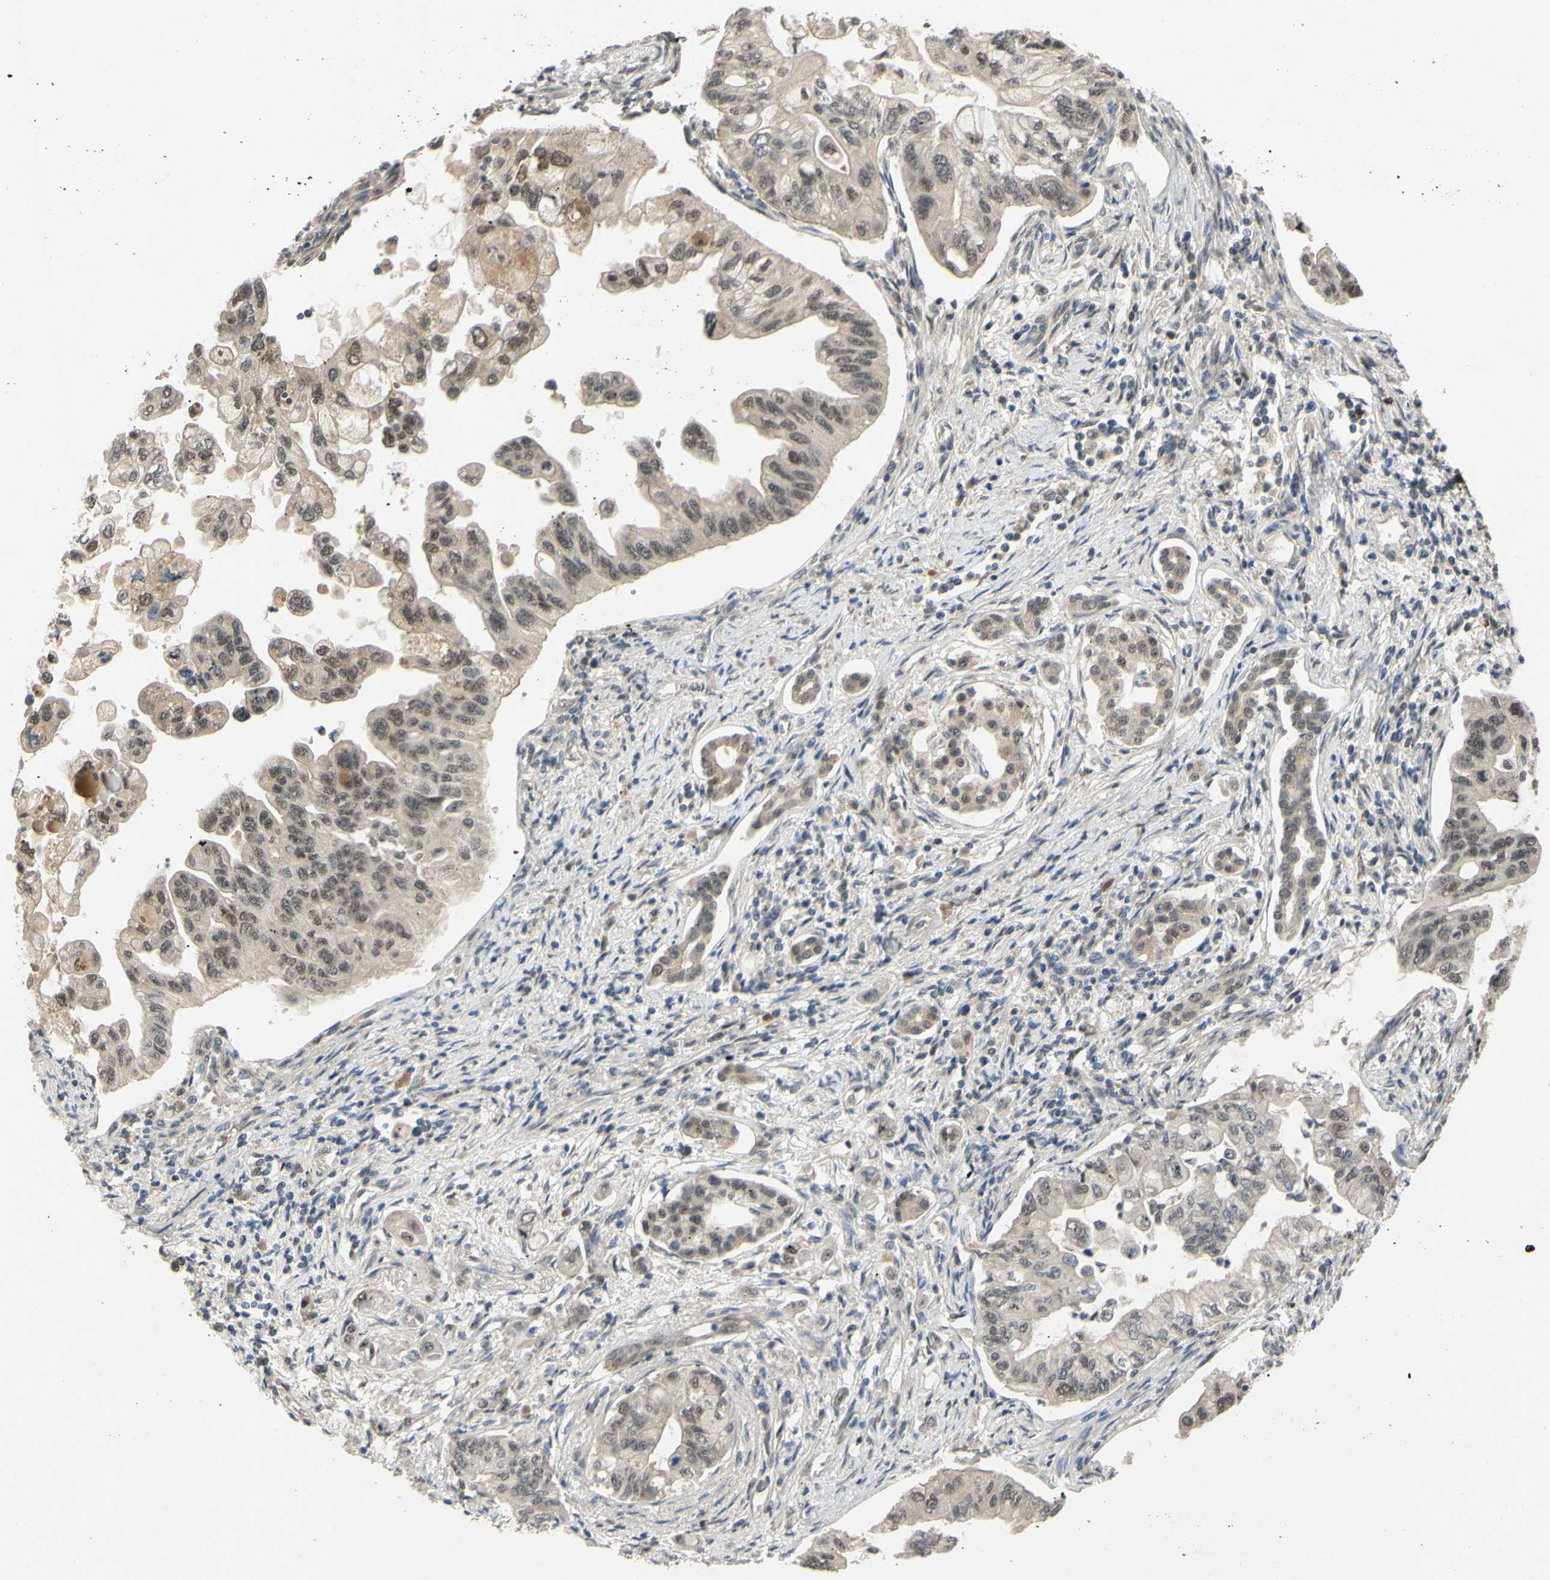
{"staining": {"intensity": "weak", "quantity": "25%-75%", "location": "cytoplasmic/membranous,nuclear"}, "tissue": "pancreatic cancer", "cell_type": "Tumor cells", "image_type": "cancer", "snomed": [{"axis": "morphology", "description": "Normal tissue, NOS"}, {"axis": "topography", "description": "Pancreas"}], "caption": "Immunohistochemistry (DAB) staining of pancreatic cancer reveals weak cytoplasmic/membranous and nuclear protein positivity in approximately 25%-75% of tumor cells.", "gene": "ALK", "patient": {"sex": "male", "age": 42}}